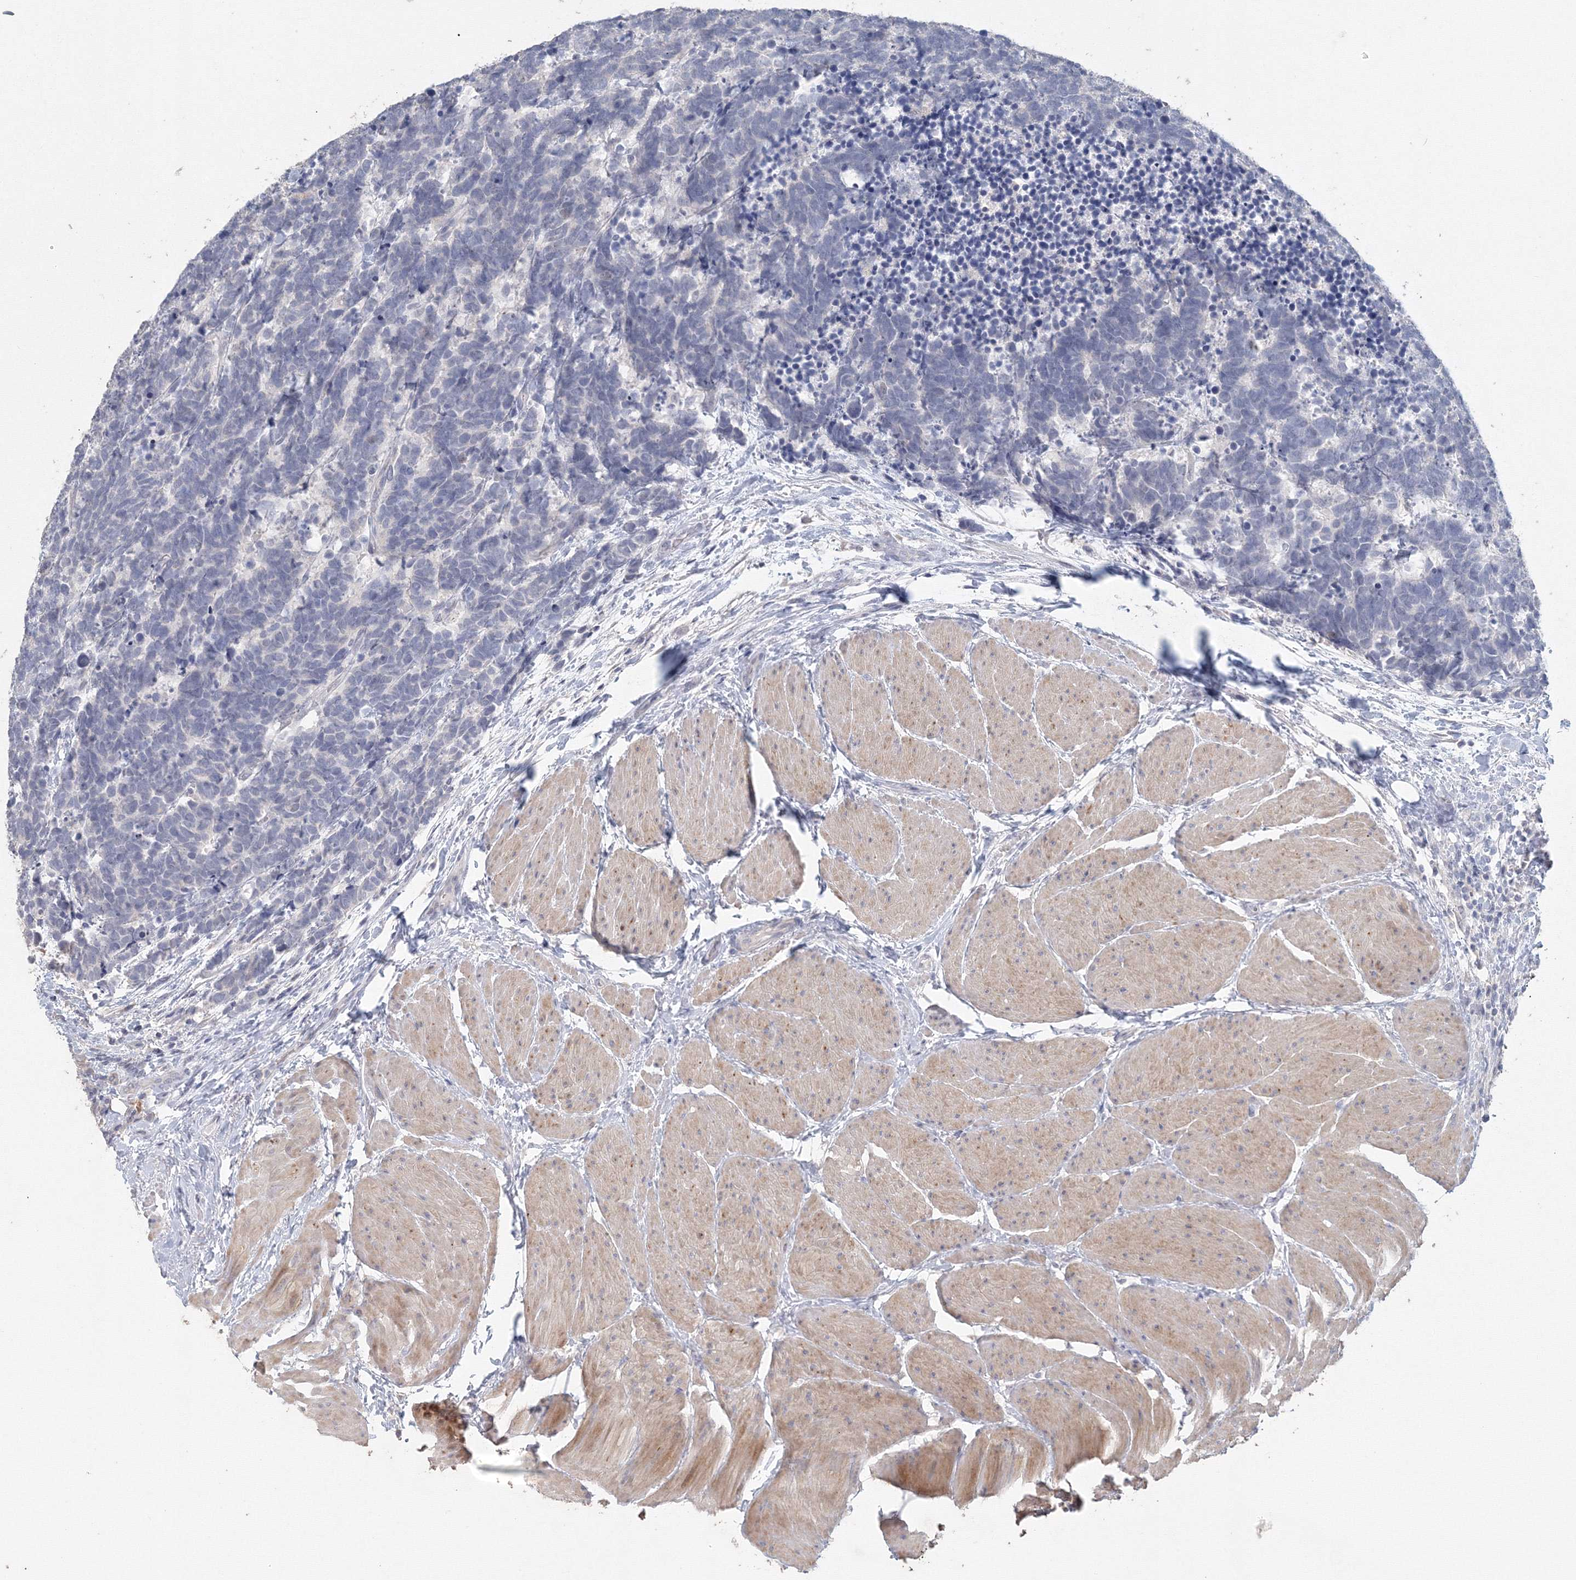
{"staining": {"intensity": "negative", "quantity": "none", "location": "none"}, "tissue": "carcinoid", "cell_type": "Tumor cells", "image_type": "cancer", "snomed": [{"axis": "morphology", "description": "Carcinoma, NOS"}, {"axis": "morphology", "description": "Carcinoid, malignant, NOS"}, {"axis": "topography", "description": "Urinary bladder"}], "caption": "Immunohistochemistry (IHC) histopathology image of carcinoid stained for a protein (brown), which shows no positivity in tumor cells.", "gene": "TACC2", "patient": {"sex": "male", "age": 57}}